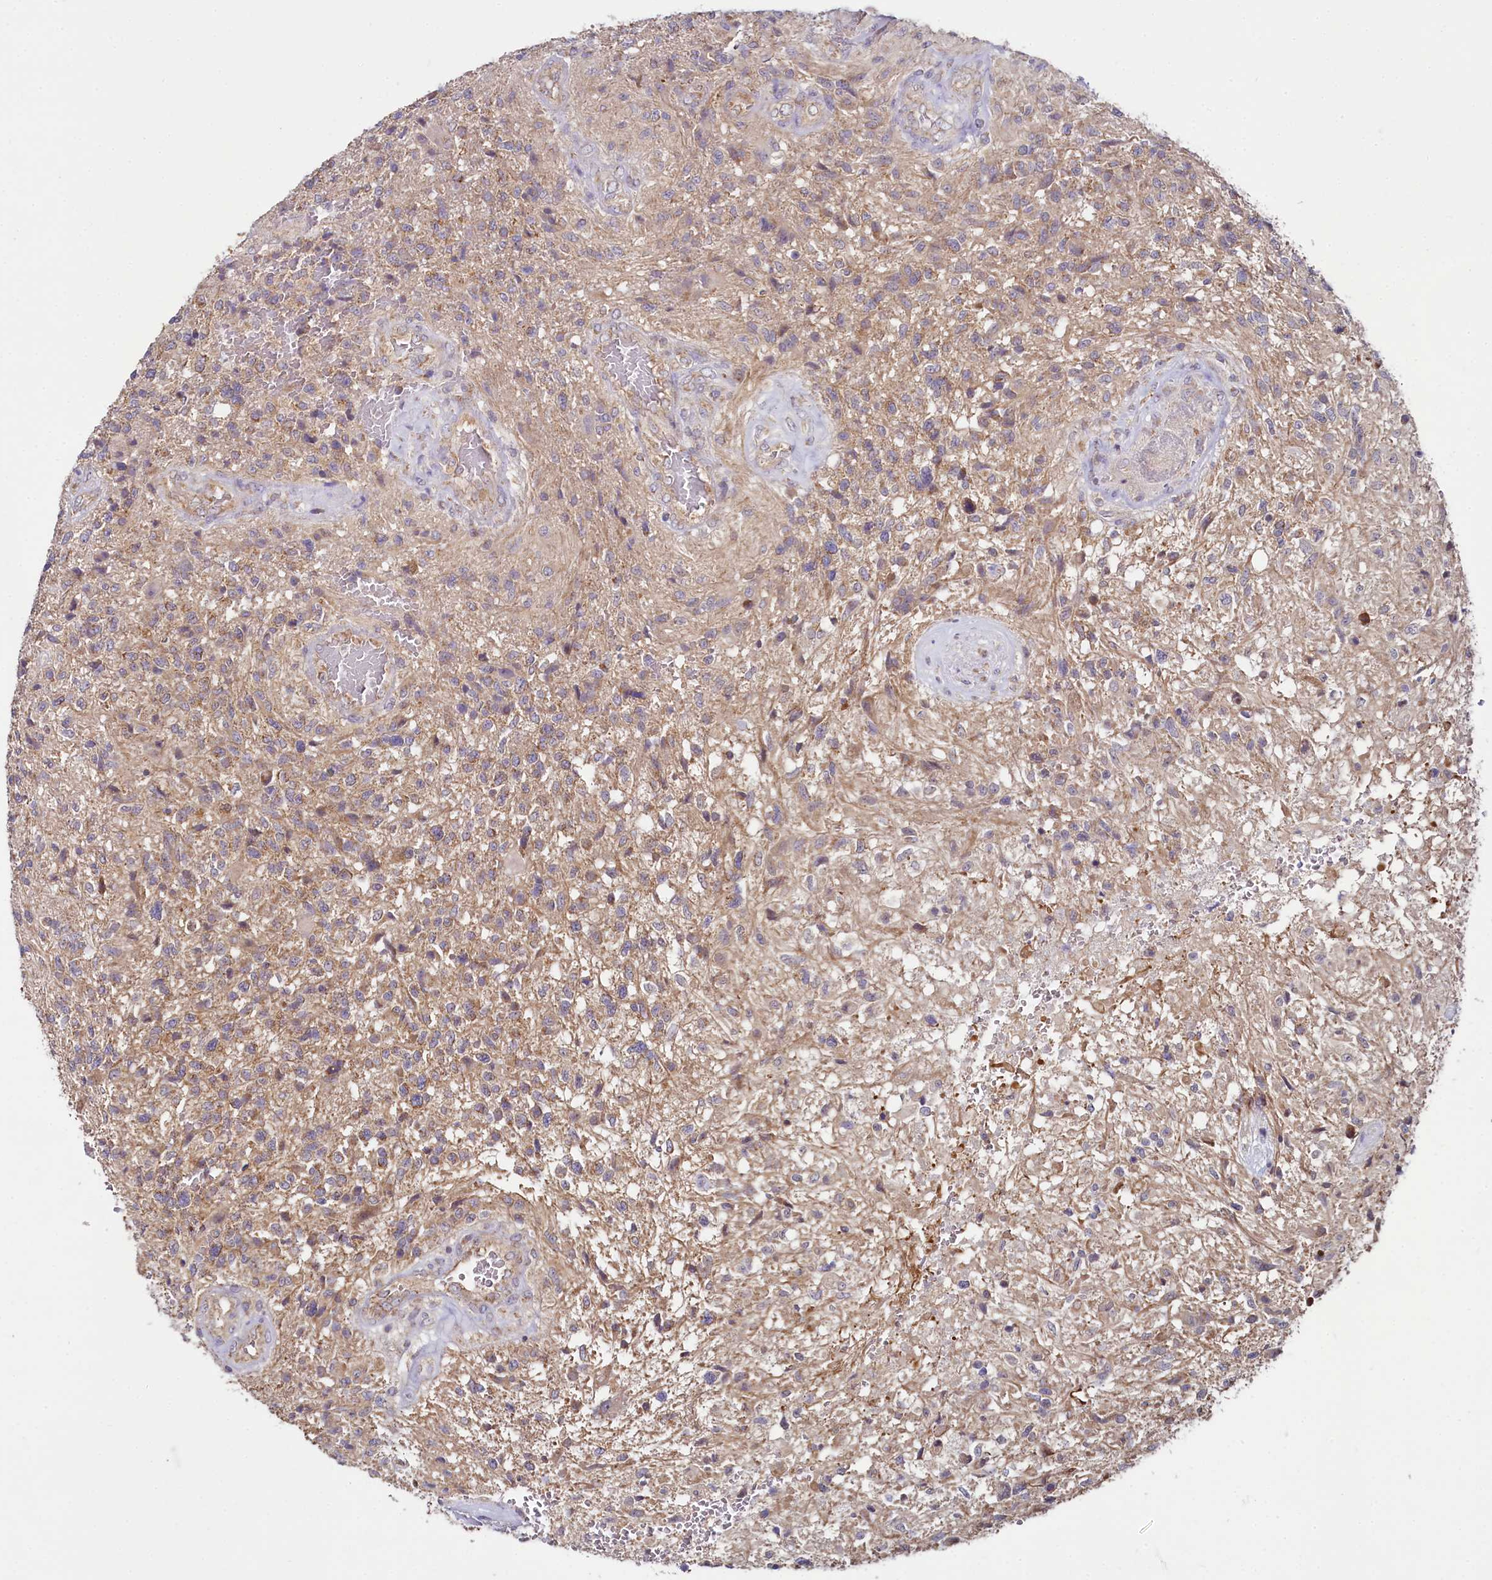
{"staining": {"intensity": "weak", "quantity": "<25%", "location": "cytoplasmic/membranous"}, "tissue": "glioma", "cell_type": "Tumor cells", "image_type": "cancer", "snomed": [{"axis": "morphology", "description": "Glioma, malignant, High grade"}, {"axis": "topography", "description": "Brain"}], "caption": "A high-resolution image shows immunohistochemistry staining of glioma, which displays no significant expression in tumor cells.", "gene": "MRPL57", "patient": {"sex": "male", "age": 56}}